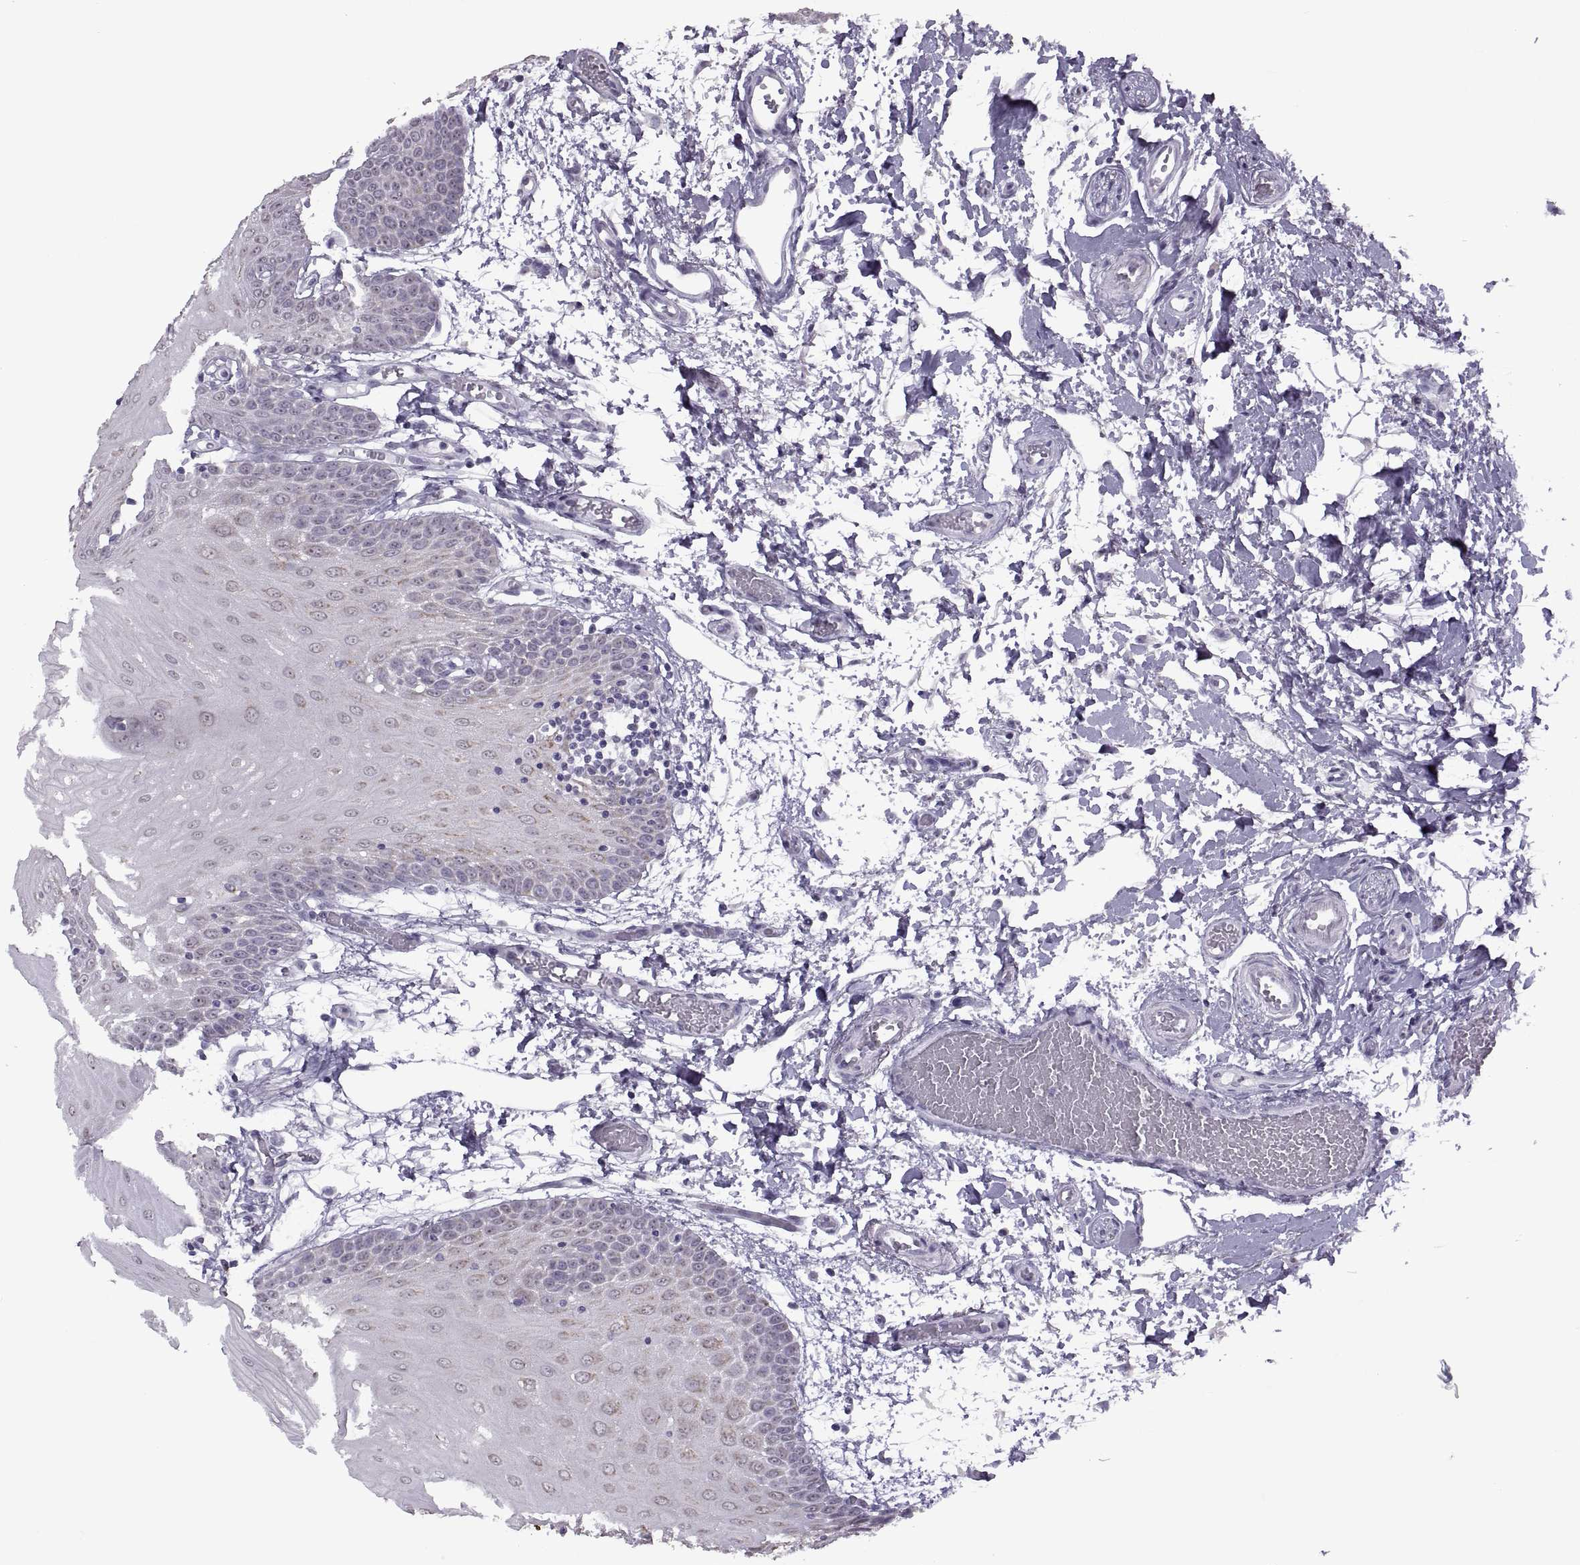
{"staining": {"intensity": "weak", "quantity": "<25%", "location": "cytoplasmic/membranous"}, "tissue": "oral mucosa", "cell_type": "Squamous epithelial cells", "image_type": "normal", "snomed": [{"axis": "morphology", "description": "Normal tissue, NOS"}, {"axis": "morphology", "description": "Squamous cell carcinoma, NOS"}, {"axis": "topography", "description": "Oral tissue"}, {"axis": "topography", "description": "Head-Neck"}], "caption": "Photomicrograph shows no significant protein expression in squamous epithelial cells of normal oral mucosa. (DAB IHC, high magnification).", "gene": "ASIC2", "patient": {"sex": "female", "age": 75}}